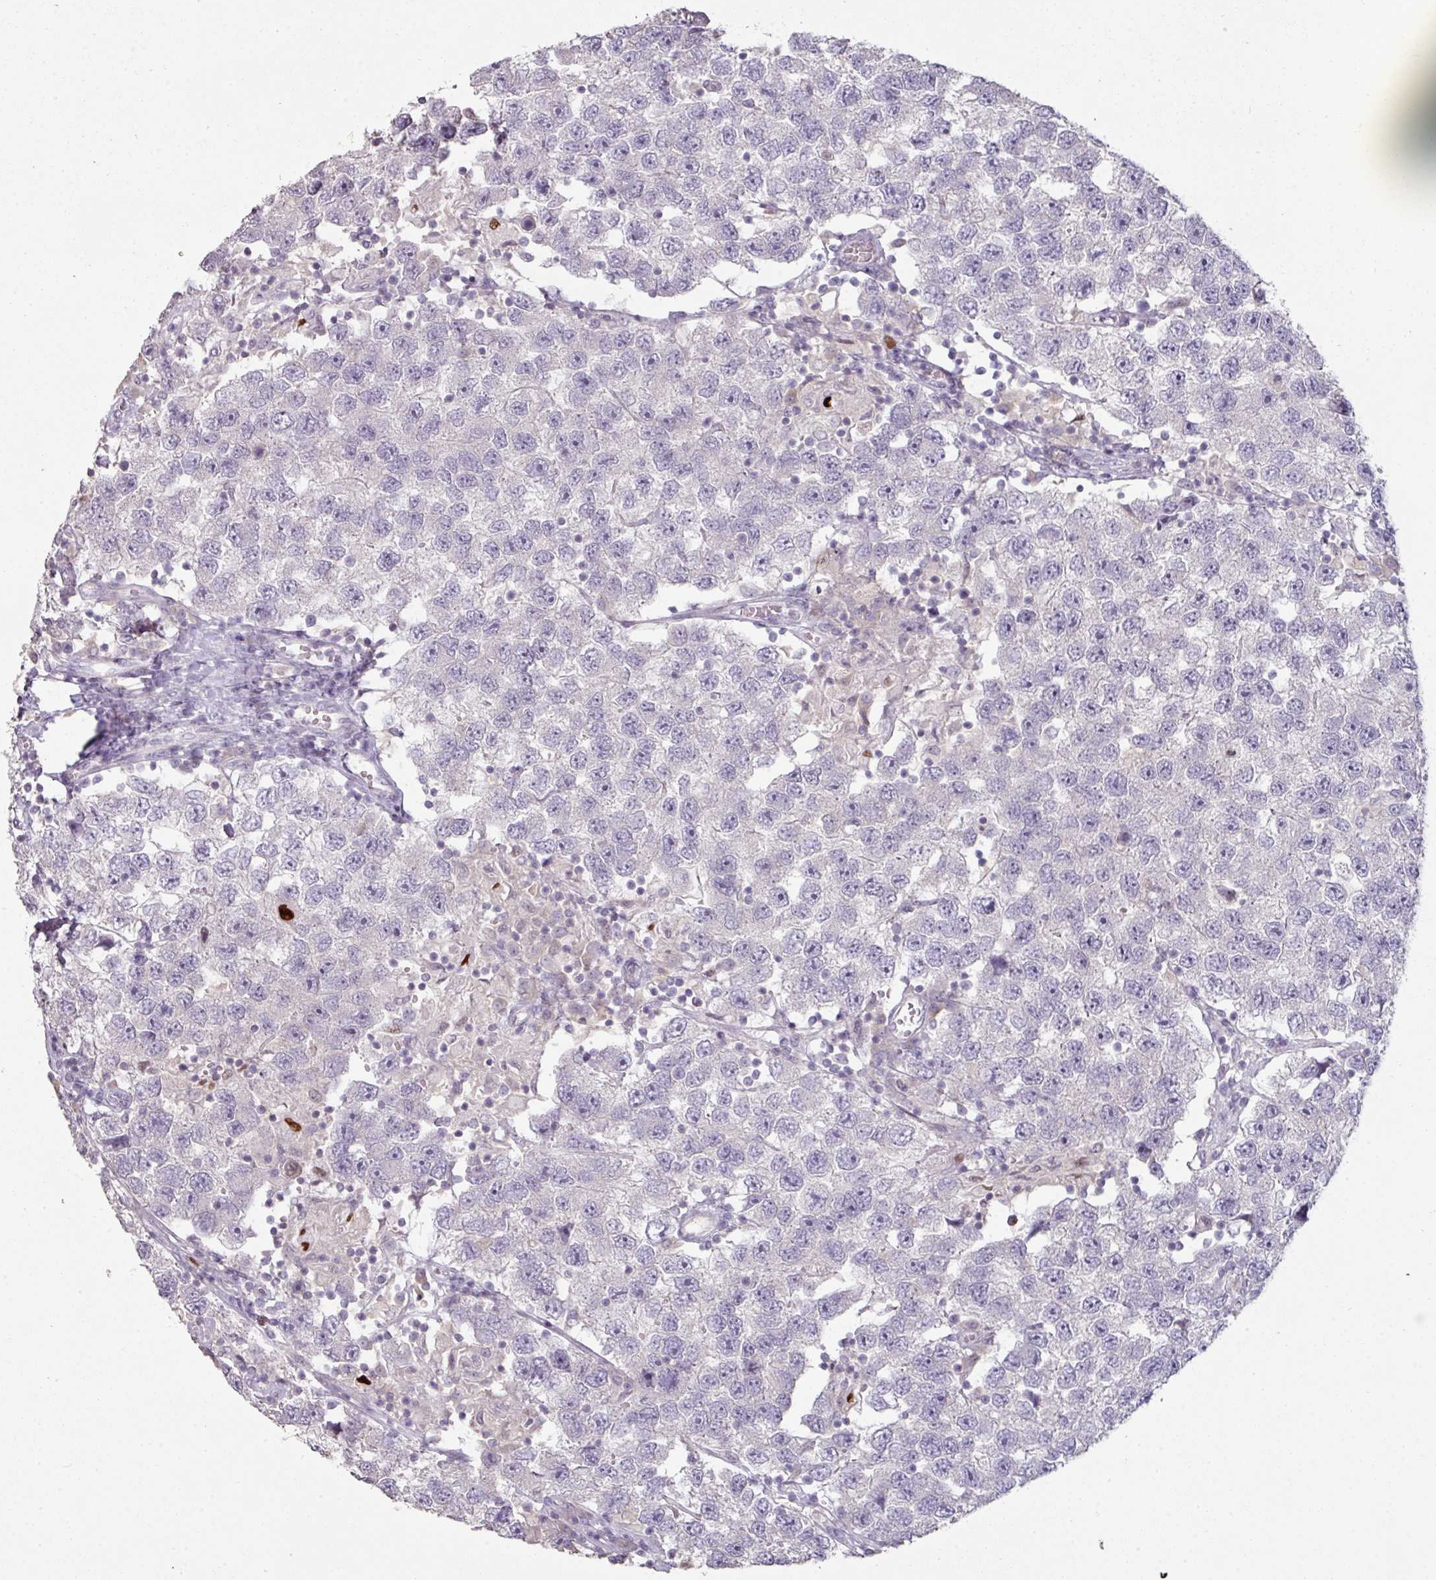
{"staining": {"intensity": "negative", "quantity": "none", "location": "none"}, "tissue": "testis cancer", "cell_type": "Tumor cells", "image_type": "cancer", "snomed": [{"axis": "morphology", "description": "Seminoma, NOS"}, {"axis": "topography", "description": "Testis"}], "caption": "Immunohistochemistry micrograph of testis cancer (seminoma) stained for a protein (brown), which shows no staining in tumor cells. (IHC, brightfield microscopy, high magnification).", "gene": "GTF2H3", "patient": {"sex": "male", "age": 26}}